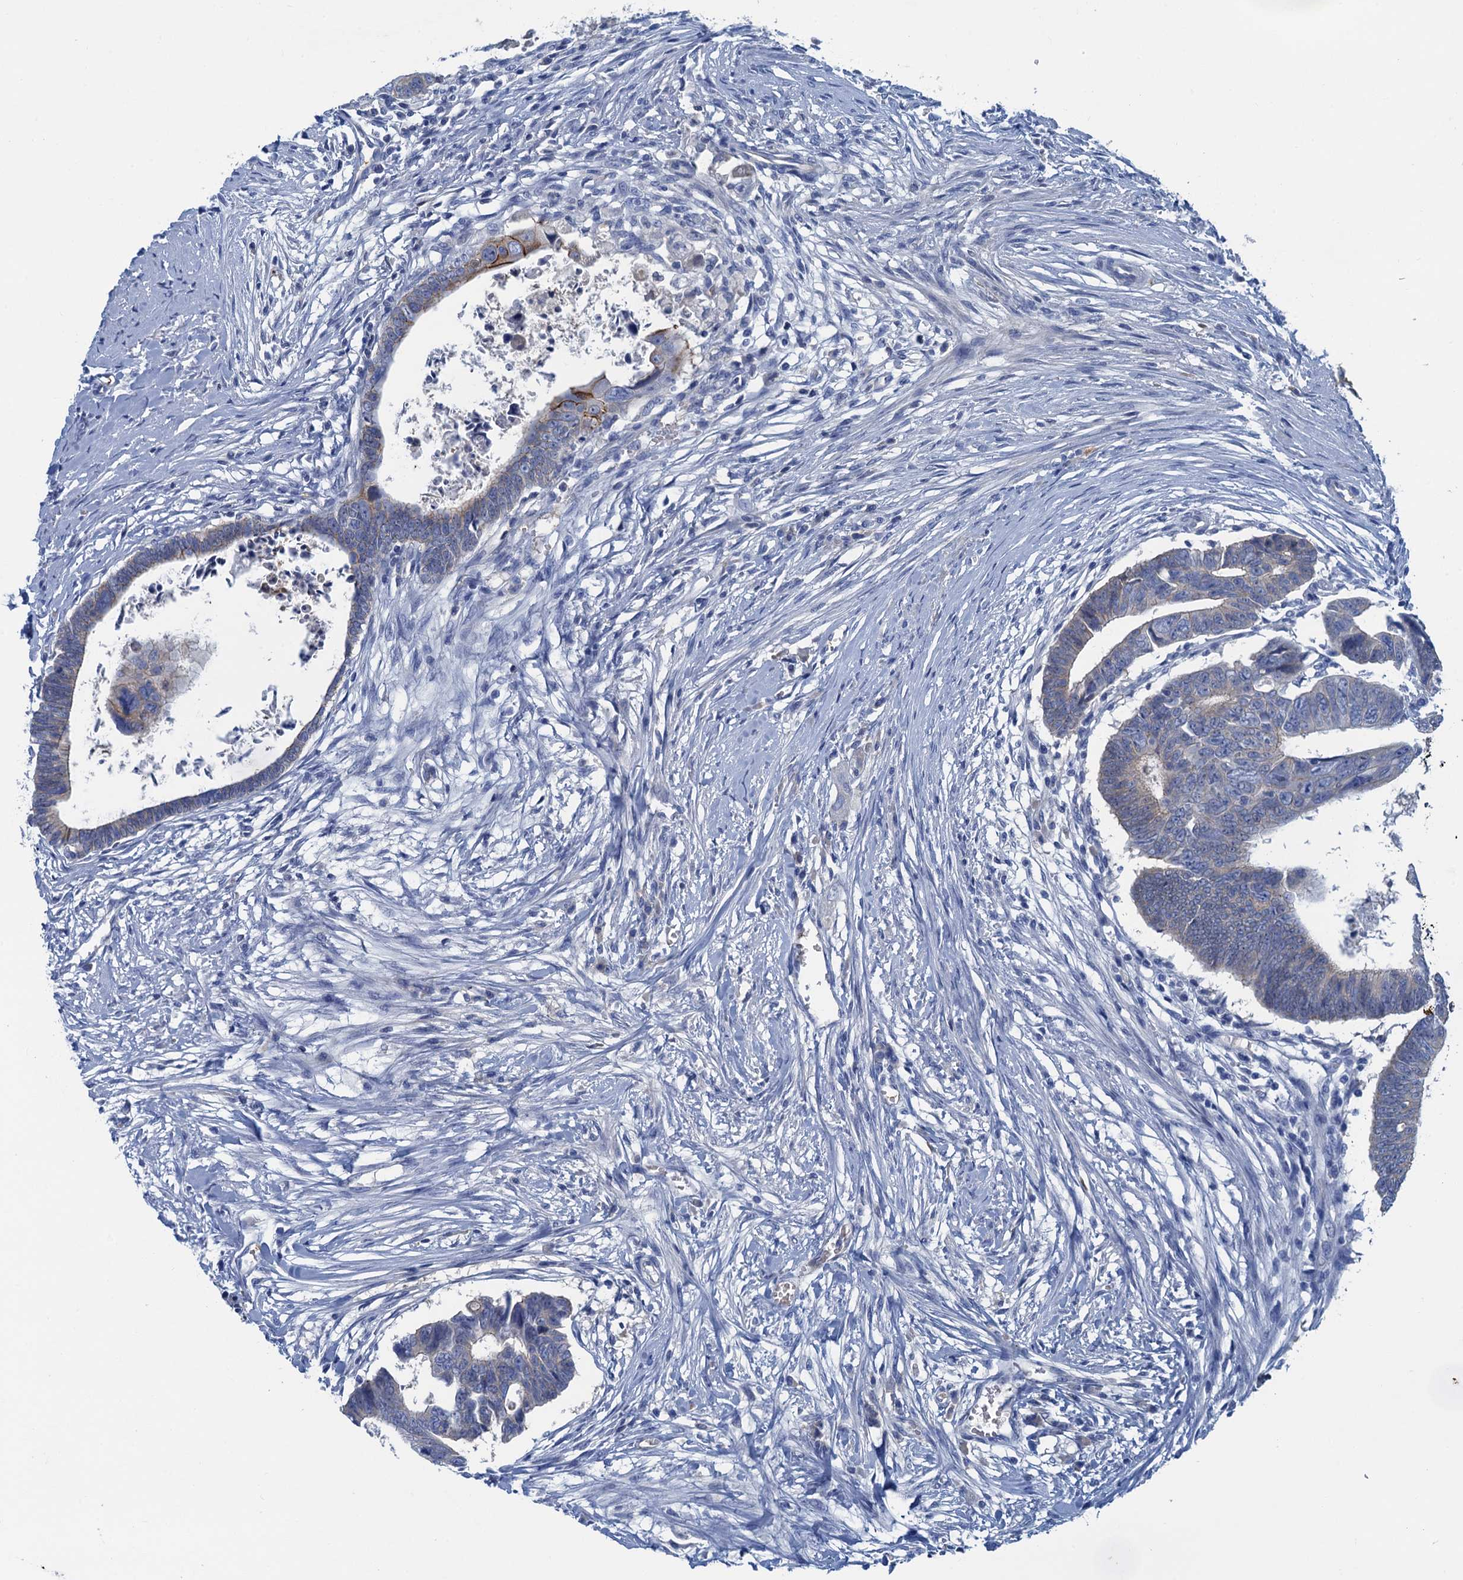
{"staining": {"intensity": "moderate", "quantity": "<25%", "location": "cytoplasmic/membranous"}, "tissue": "colorectal cancer", "cell_type": "Tumor cells", "image_type": "cancer", "snomed": [{"axis": "morphology", "description": "Adenocarcinoma, NOS"}, {"axis": "topography", "description": "Rectum"}], "caption": "Colorectal adenocarcinoma tissue shows moderate cytoplasmic/membranous positivity in about <25% of tumor cells, visualized by immunohistochemistry. (IHC, brightfield microscopy, high magnification).", "gene": "MYADML2", "patient": {"sex": "female", "age": 65}}